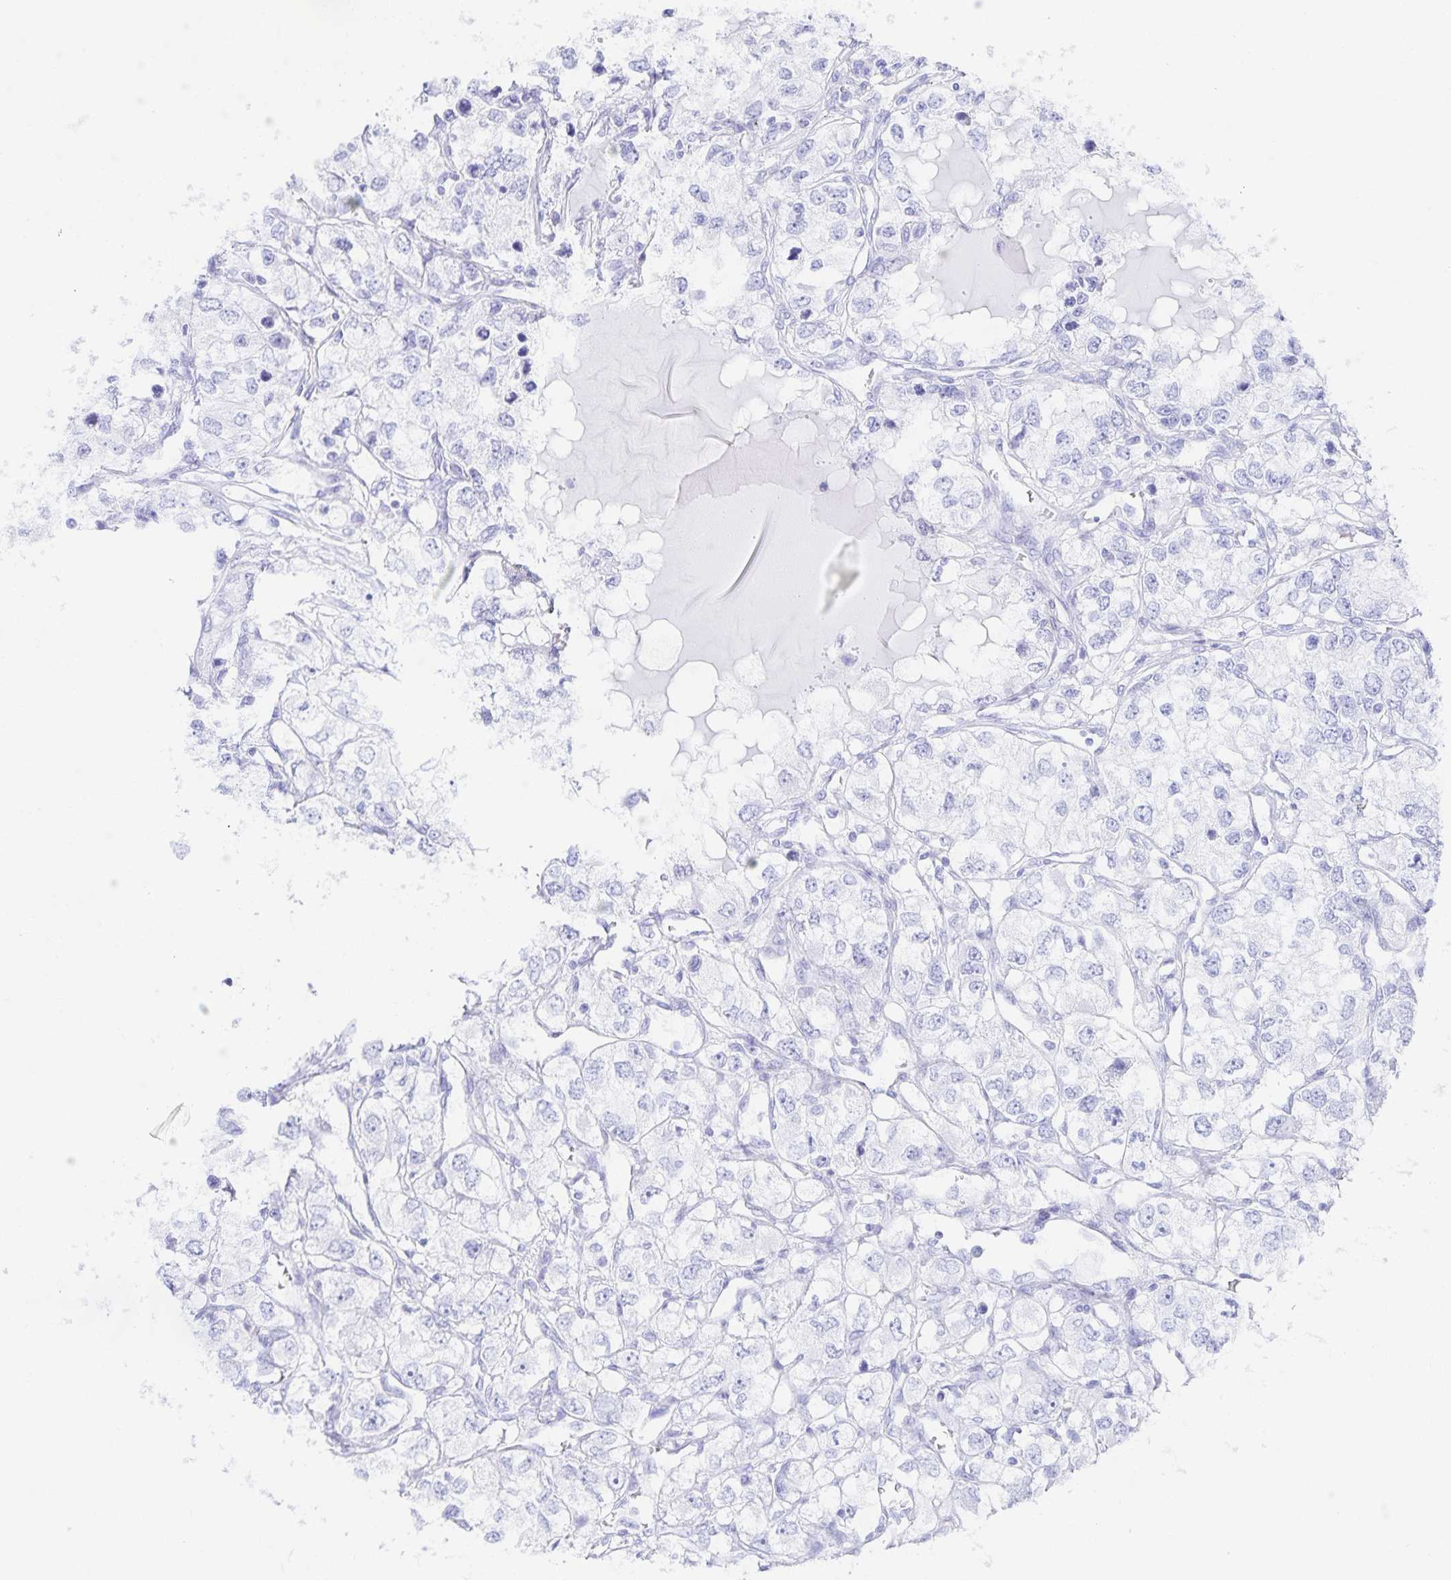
{"staining": {"intensity": "negative", "quantity": "none", "location": "none"}, "tissue": "renal cancer", "cell_type": "Tumor cells", "image_type": "cancer", "snomed": [{"axis": "morphology", "description": "Adenocarcinoma, NOS"}, {"axis": "topography", "description": "Kidney"}], "caption": "Immunohistochemical staining of human renal adenocarcinoma shows no significant expression in tumor cells.", "gene": "SNTN", "patient": {"sex": "female", "age": 59}}